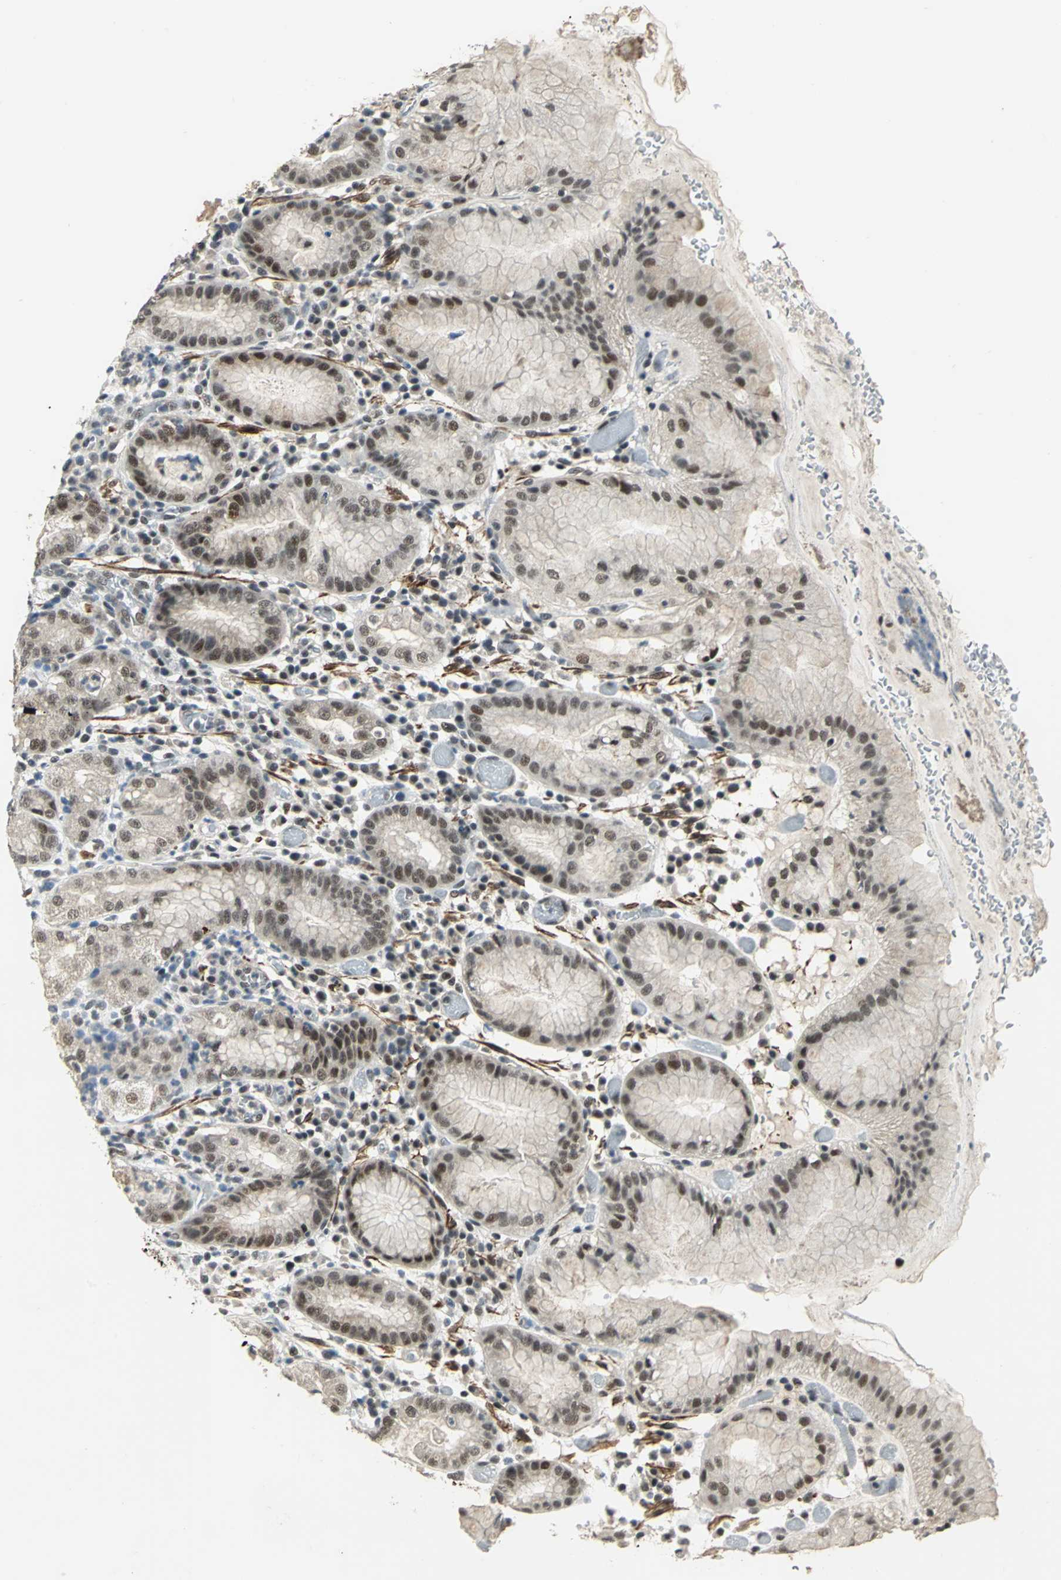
{"staining": {"intensity": "weak", "quantity": "25%-75%", "location": "cytoplasmic/membranous,nuclear"}, "tissue": "stomach", "cell_type": "Glandular cells", "image_type": "normal", "snomed": [{"axis": "morphology", "description": "Normal tissue, NOS"}, {"axis": "topography", "description": "Stomach"}, {"axis": "topography", "description": "Stomach, lower"}], "caption": "IHC micrograph of benign stomach stained for a protein (brown), which displays low levels of weak cytoplasmic/membranous,nuclear staining in about 25%-75% of glandular cells.", "gene": "MTA1", "patient": {"sex": "female", "age": 75}}